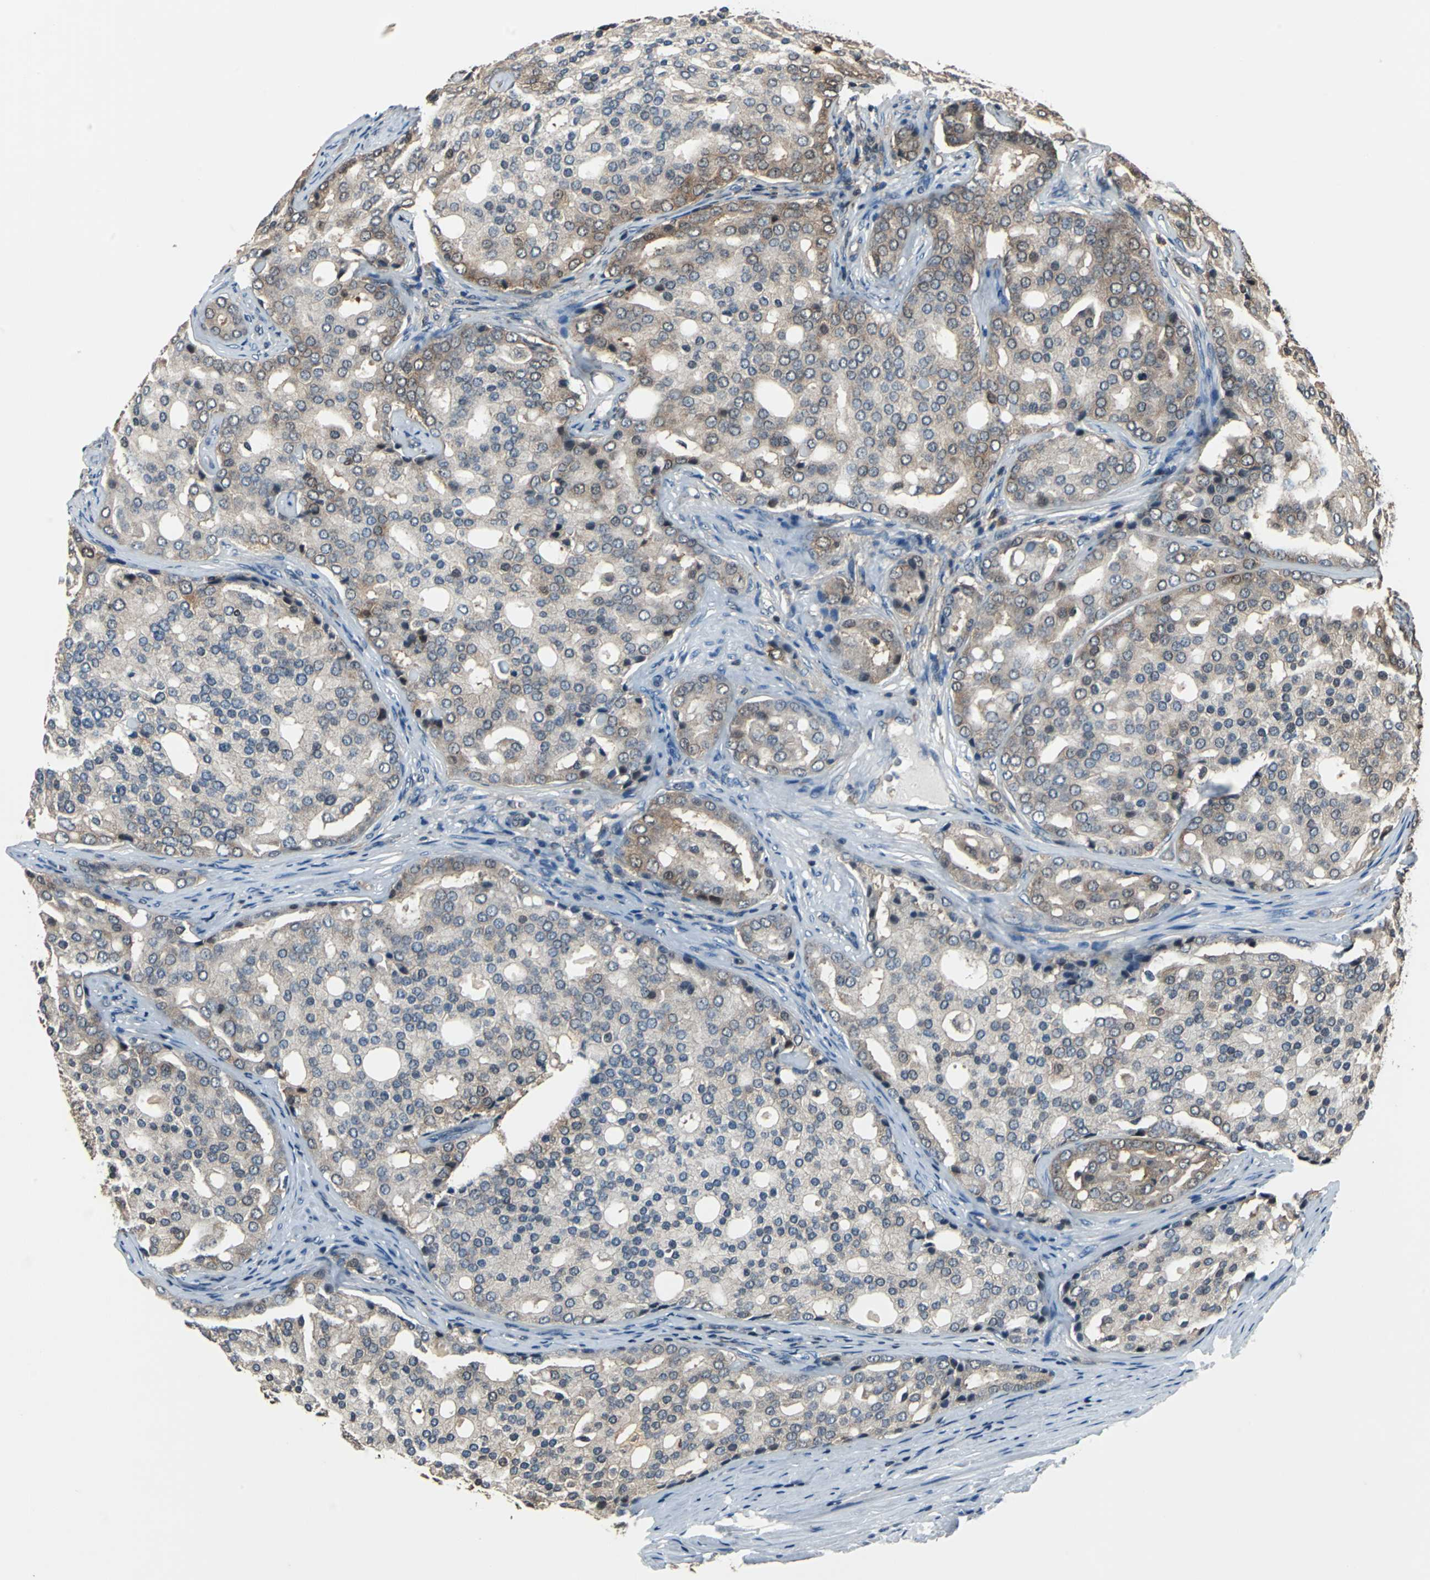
{"staining": {"intensity": "weak", "quantity": "25%-75%", "location": "cytoplasmic/membranous,nuclear"}, "tissue": "prostate cancer", "cell_type": "Tumor cells", "image_type": "cancer", "snomed": [{"axis": "morphology", "description": "Adenocarcinoma, High grade"}, {"axis": "topography", "description": "Prostate"}], "caption": "This photomicrograph exhibits prostate cancer stained with immunohistochemistry to label a protein in brown. The cytoplasmic/membranous and nuclear of tumor cells show weak positivity for the protein. Nuclei are counter-stained blue.", "gene": "PSME1", "patient": {"sex": "male", "age": 64}}